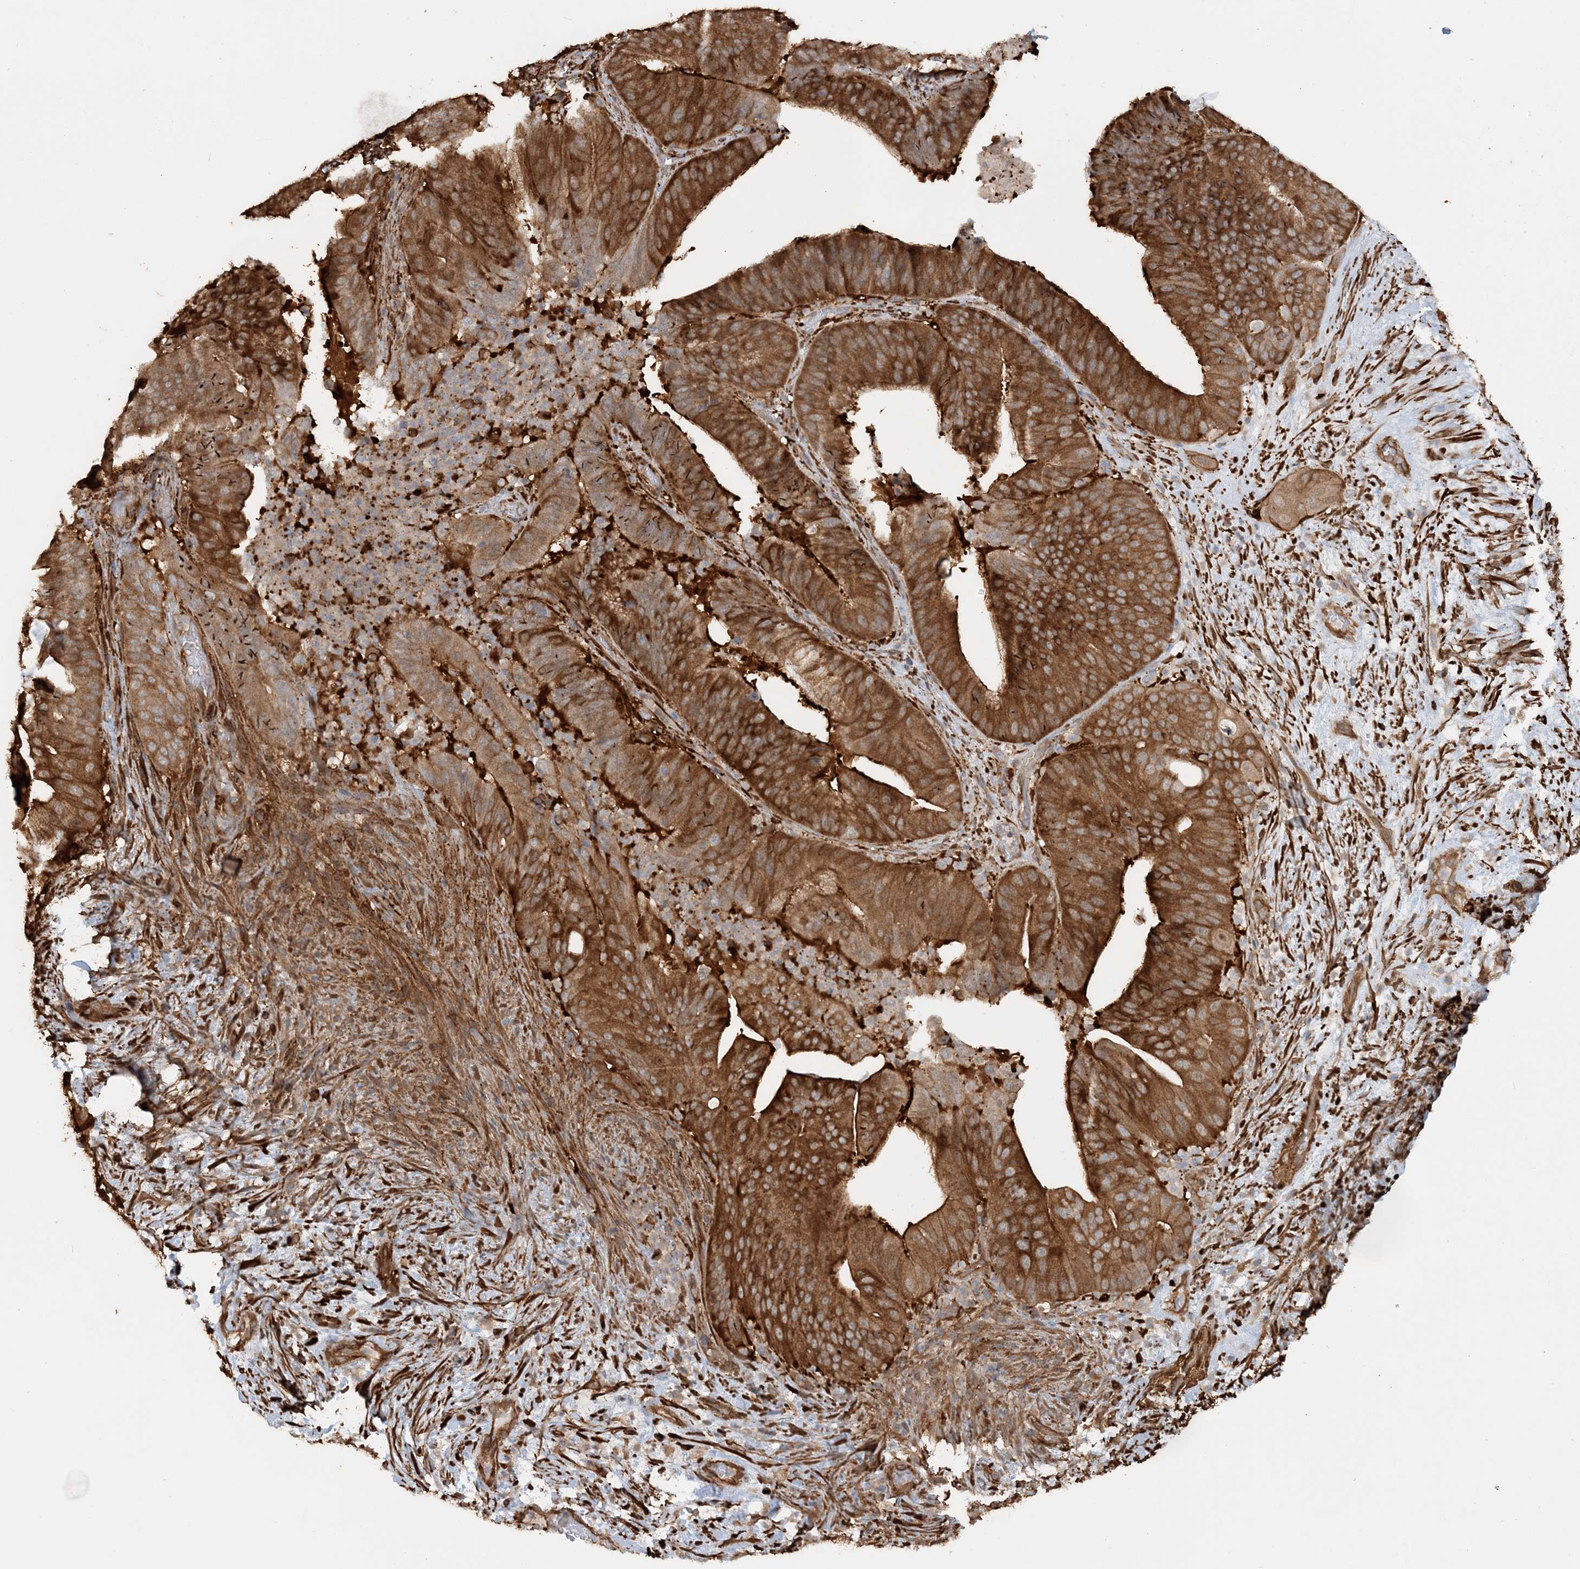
{"staining": {"intensity": "strong", "quantity": ">75%", "location": "cytoplasmic/membranous"}, "tissue": "pancreatic cancer", "cell_type": "Tumor cells", "image_type": "cancer", "snomed": [{"axis": "morphology", "description": "Adenocarcinoma, NOS"}, {"axis": "topography", "description": "Pancreas"}], "caption": "Adenocarcinoma (pancreatic) stained for a protein (brown) displays strong cytoplasmic/membranous positive expression in about >75% of tumor cells.", "gene": "DSTN", "patient": {"sex": "female", "age": 77}}